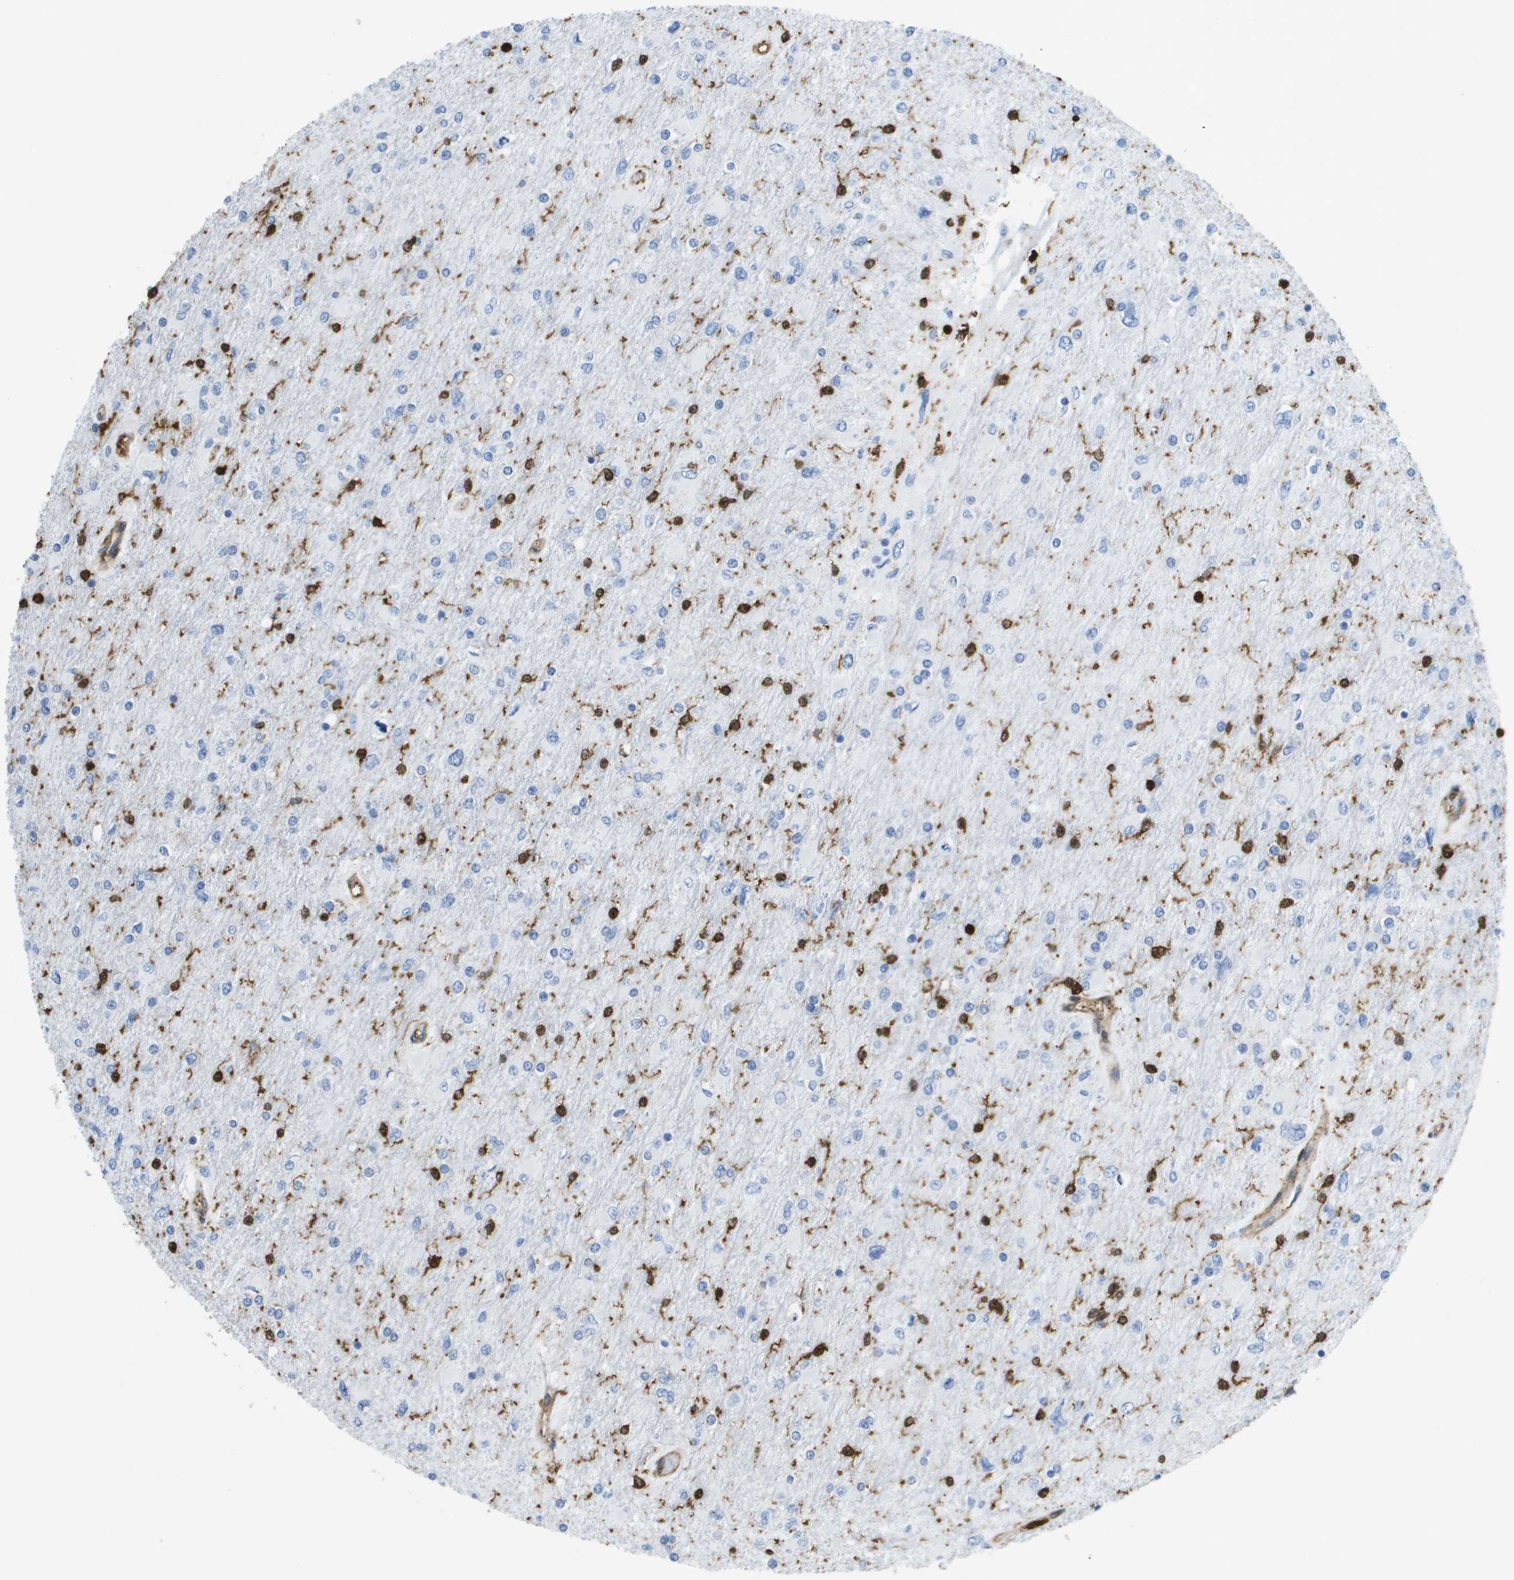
{"staining": {"intensity": "negative", "quantity": "none", "location": "none"}, "tissue": "glioma", "cell_type": "Tumor cells", "image_type": "cancer", "snomed": [{"axis": "morphology", "description": "Glioma, malignant, High grade"}, {"axis": "topography", "description": "Cerebral cortex"}], "caption": "The immunohistochemistry micrograph has no significant positivity in tumor cells of glioma tissue.", "gene": "DOCK5", "patient": {"sex": "female", "age": 36}}